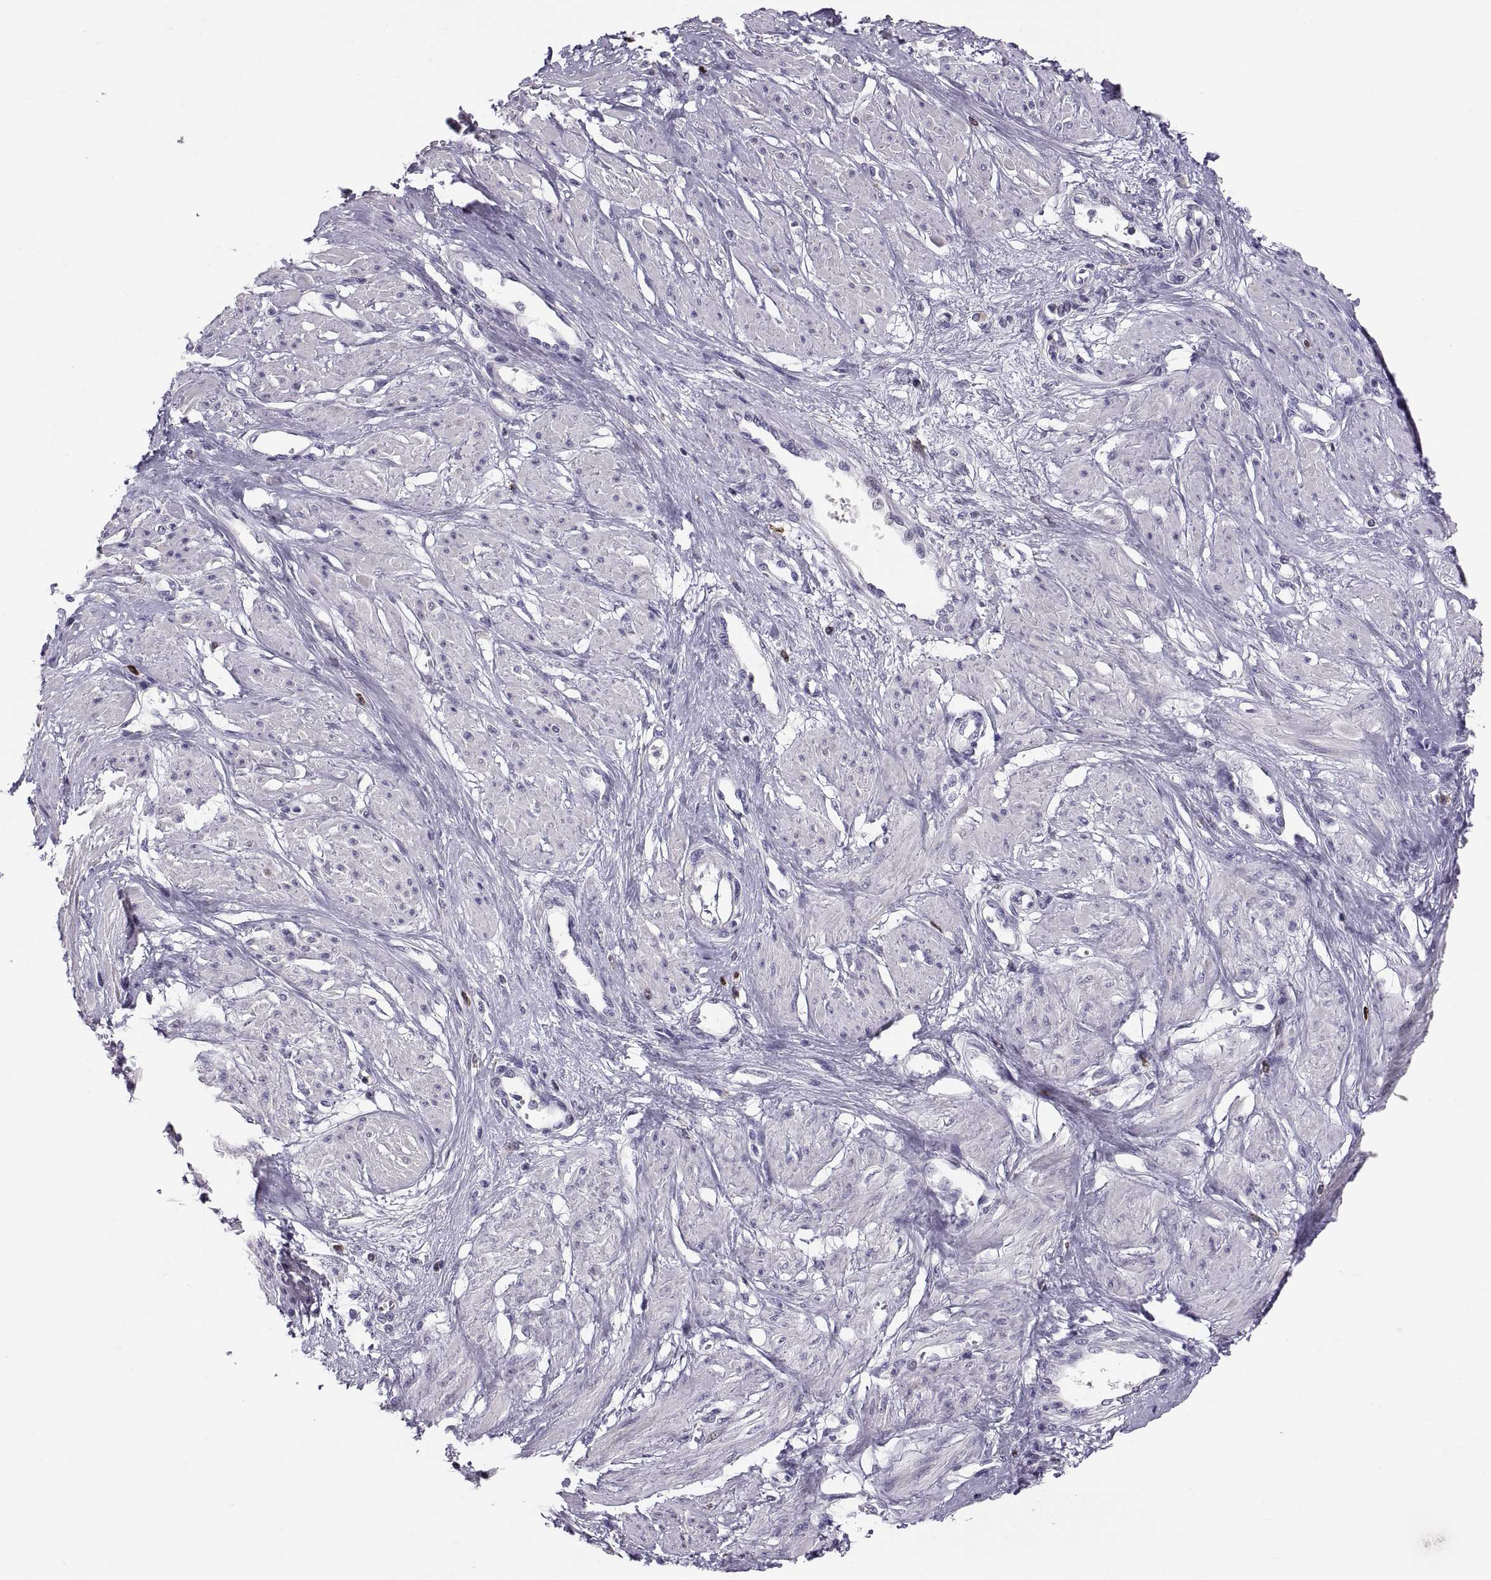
{"staining": {"intensity": "negative", "quantity": "none", "location": "none"}, "tissue": "smooth muscle", "cell_type": "Smooth muscle cells", "image_type": "normal", "snomed": [{"axis": "morphology", "description": "Normal tissue, NOS"}, {"axis": "topography", "description": "Smooth muscle"}, {"axis": "topography", "description": "Uterus"}], "caption": "Micrograph shows no significant protein staining in smooth muscle cells of unremarkable smooth muscle. (DAB (3,3'-diaminobenzidine) immunohistochemistry visualized using brightfield microscopy, high magnification).", "gene": "PTN", "patient": {"sex": "female", "age": 39}}